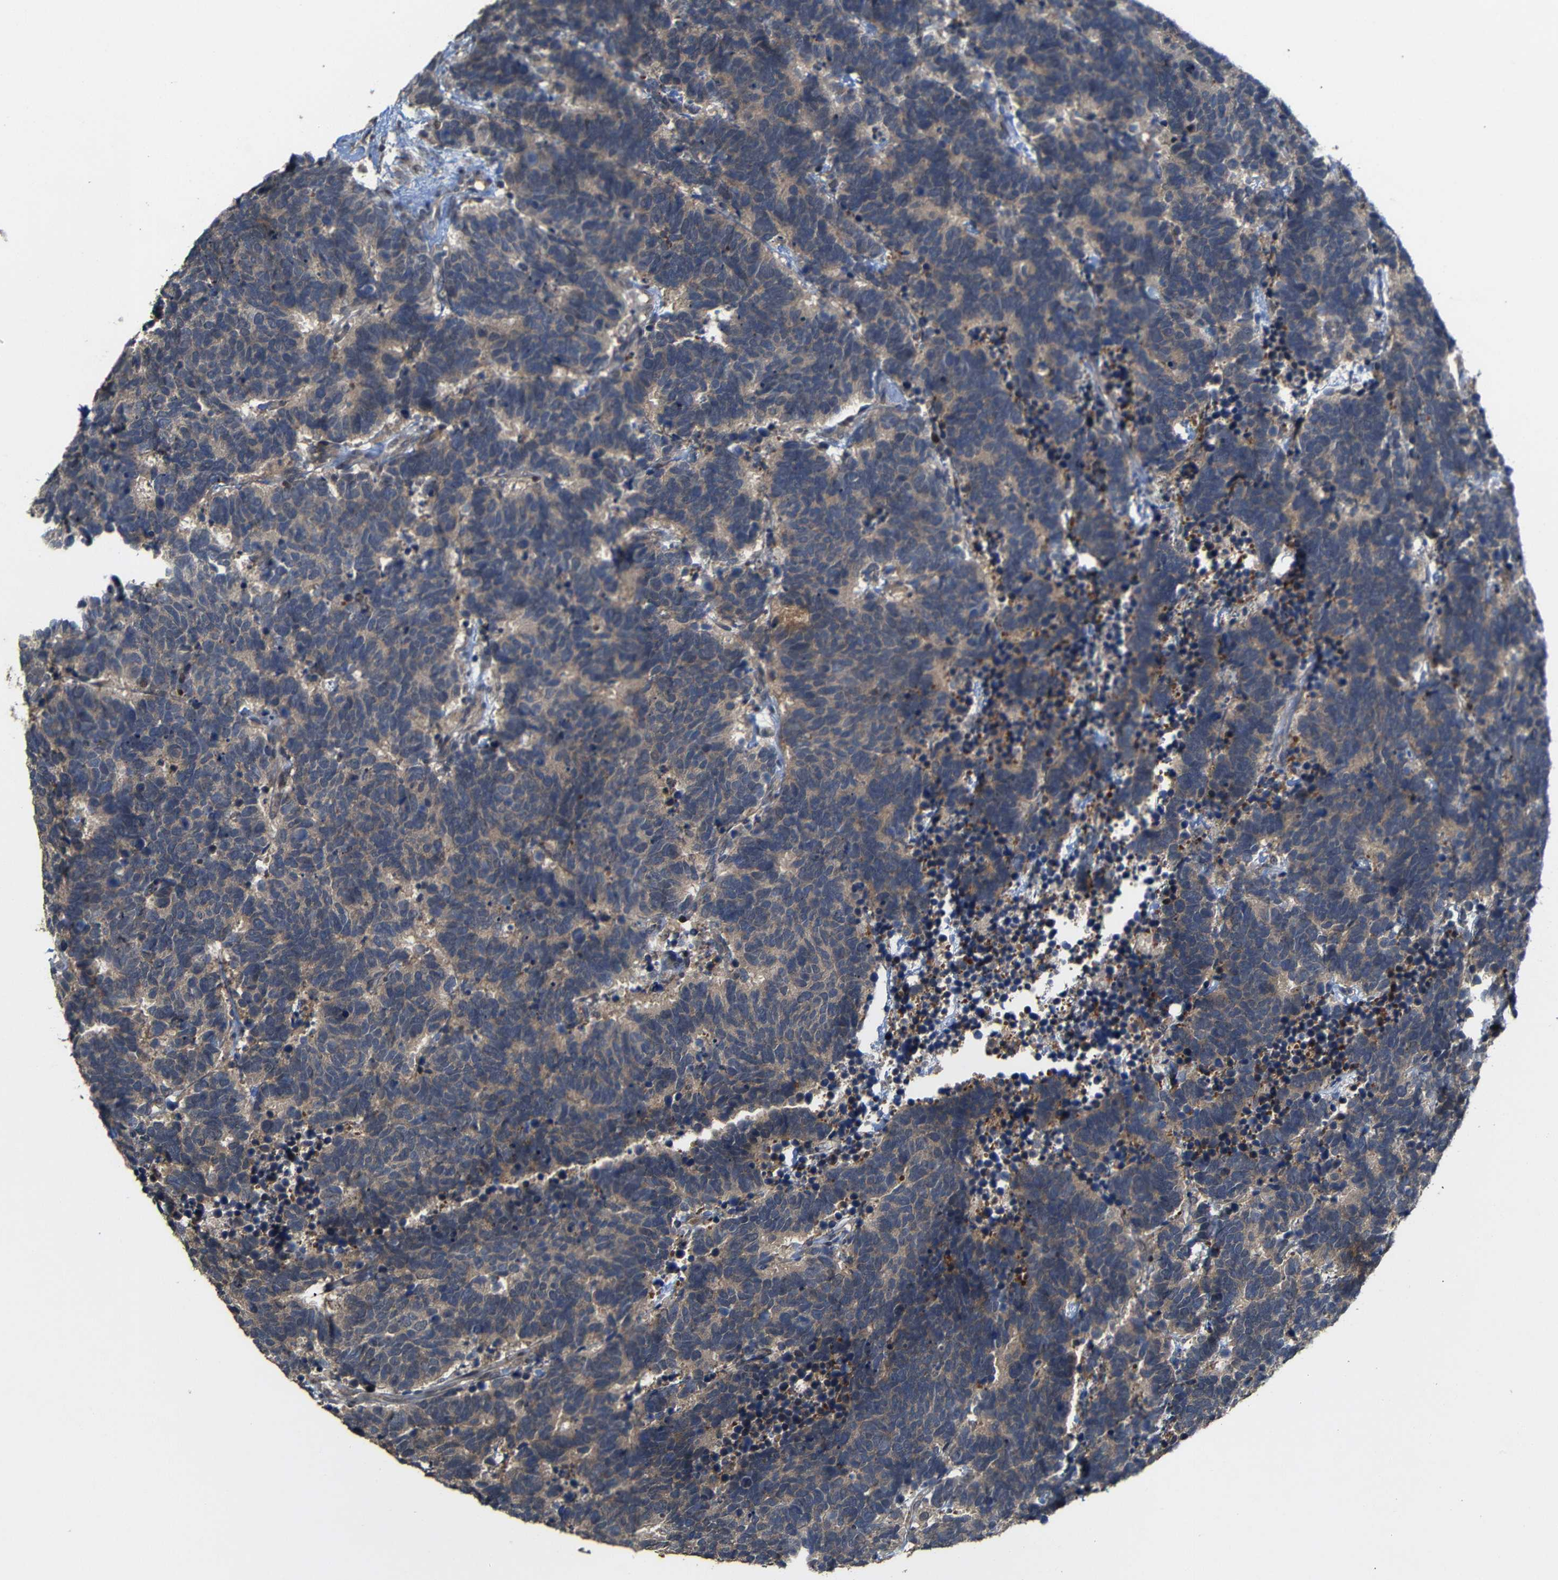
{"staining": {"intensity": "weak", "quantity": "25%-75%", "location": "cytoplasmic/membranous"}, "tissue": "carcinoid", "cell_type": "Tumor cells", "image_type": "cancer", "snomed": [{"axis": "morphology", "description": "Carcinoma, NOS"}, {"axis": "morphology", "description": "Carcinoid, malignant, NOS"}, {"axis": "topography", "description": "Urinary bladder"}], "caption": "Malignant carcinoid was stained to show a protein in brown. There is low levels of weak cytoplasmic/membranous positivity in approximately 25%-75% of tumor cells.", "gene": "ATG12", "patient": {"sex": "male", "age": 57}}